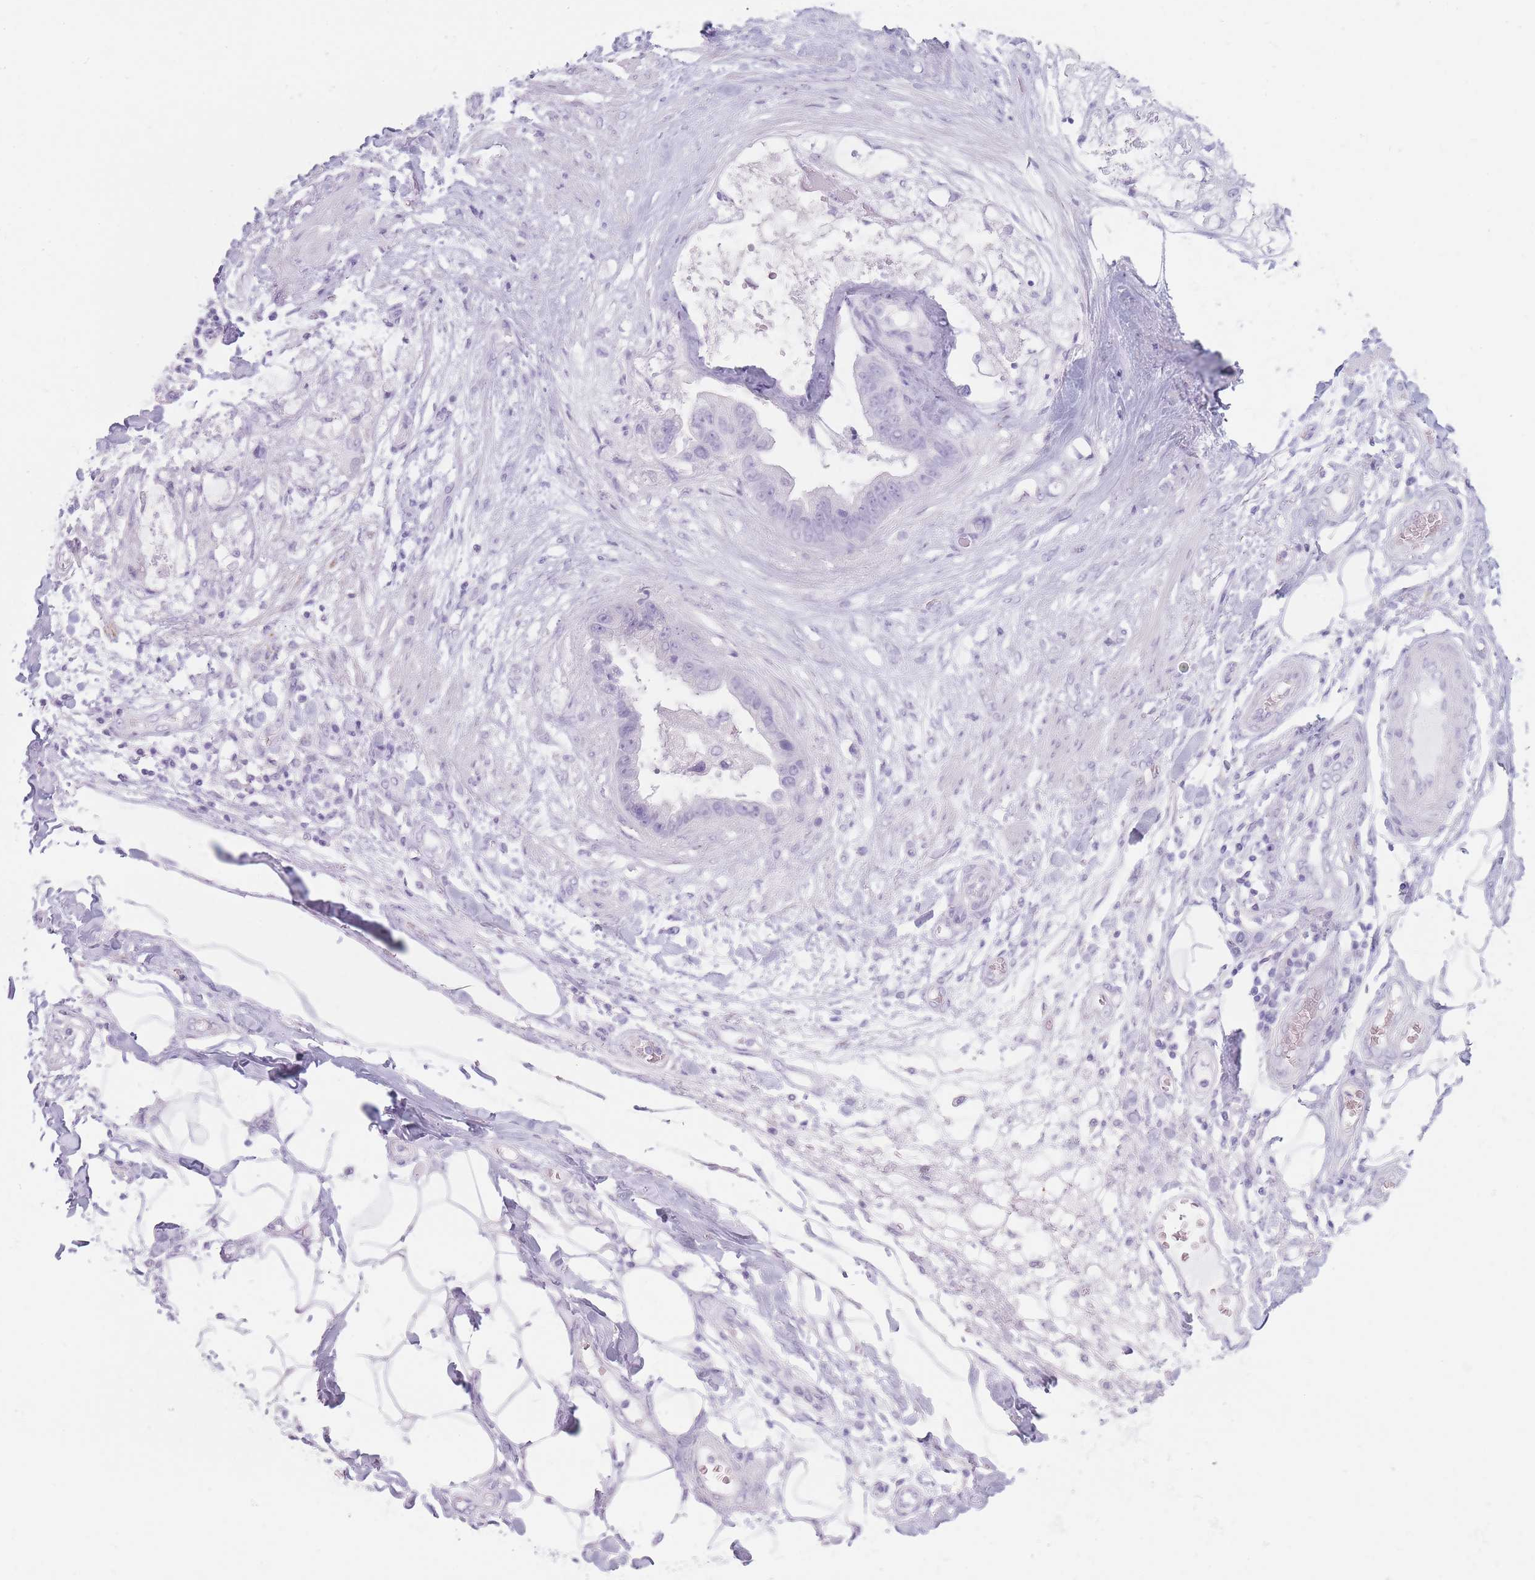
{"staining": {"intensity": "negative", "quantity": "none", "location": "none"}, "tissue": "stomach cancer", "cell_type": "Tumor cells", "image_type": "cancer", "snomed": [{"axis": "morphology", "description": "Adenocarcinoma, NOS"}, {"axis": "topography", "description": "Stomach"}], "caption": "The image demonstrates no staining of tumor cells in adenocarcinoma (stomach).", "gene": "GPR12", "patient": {"sex": "male", "age": 62}}